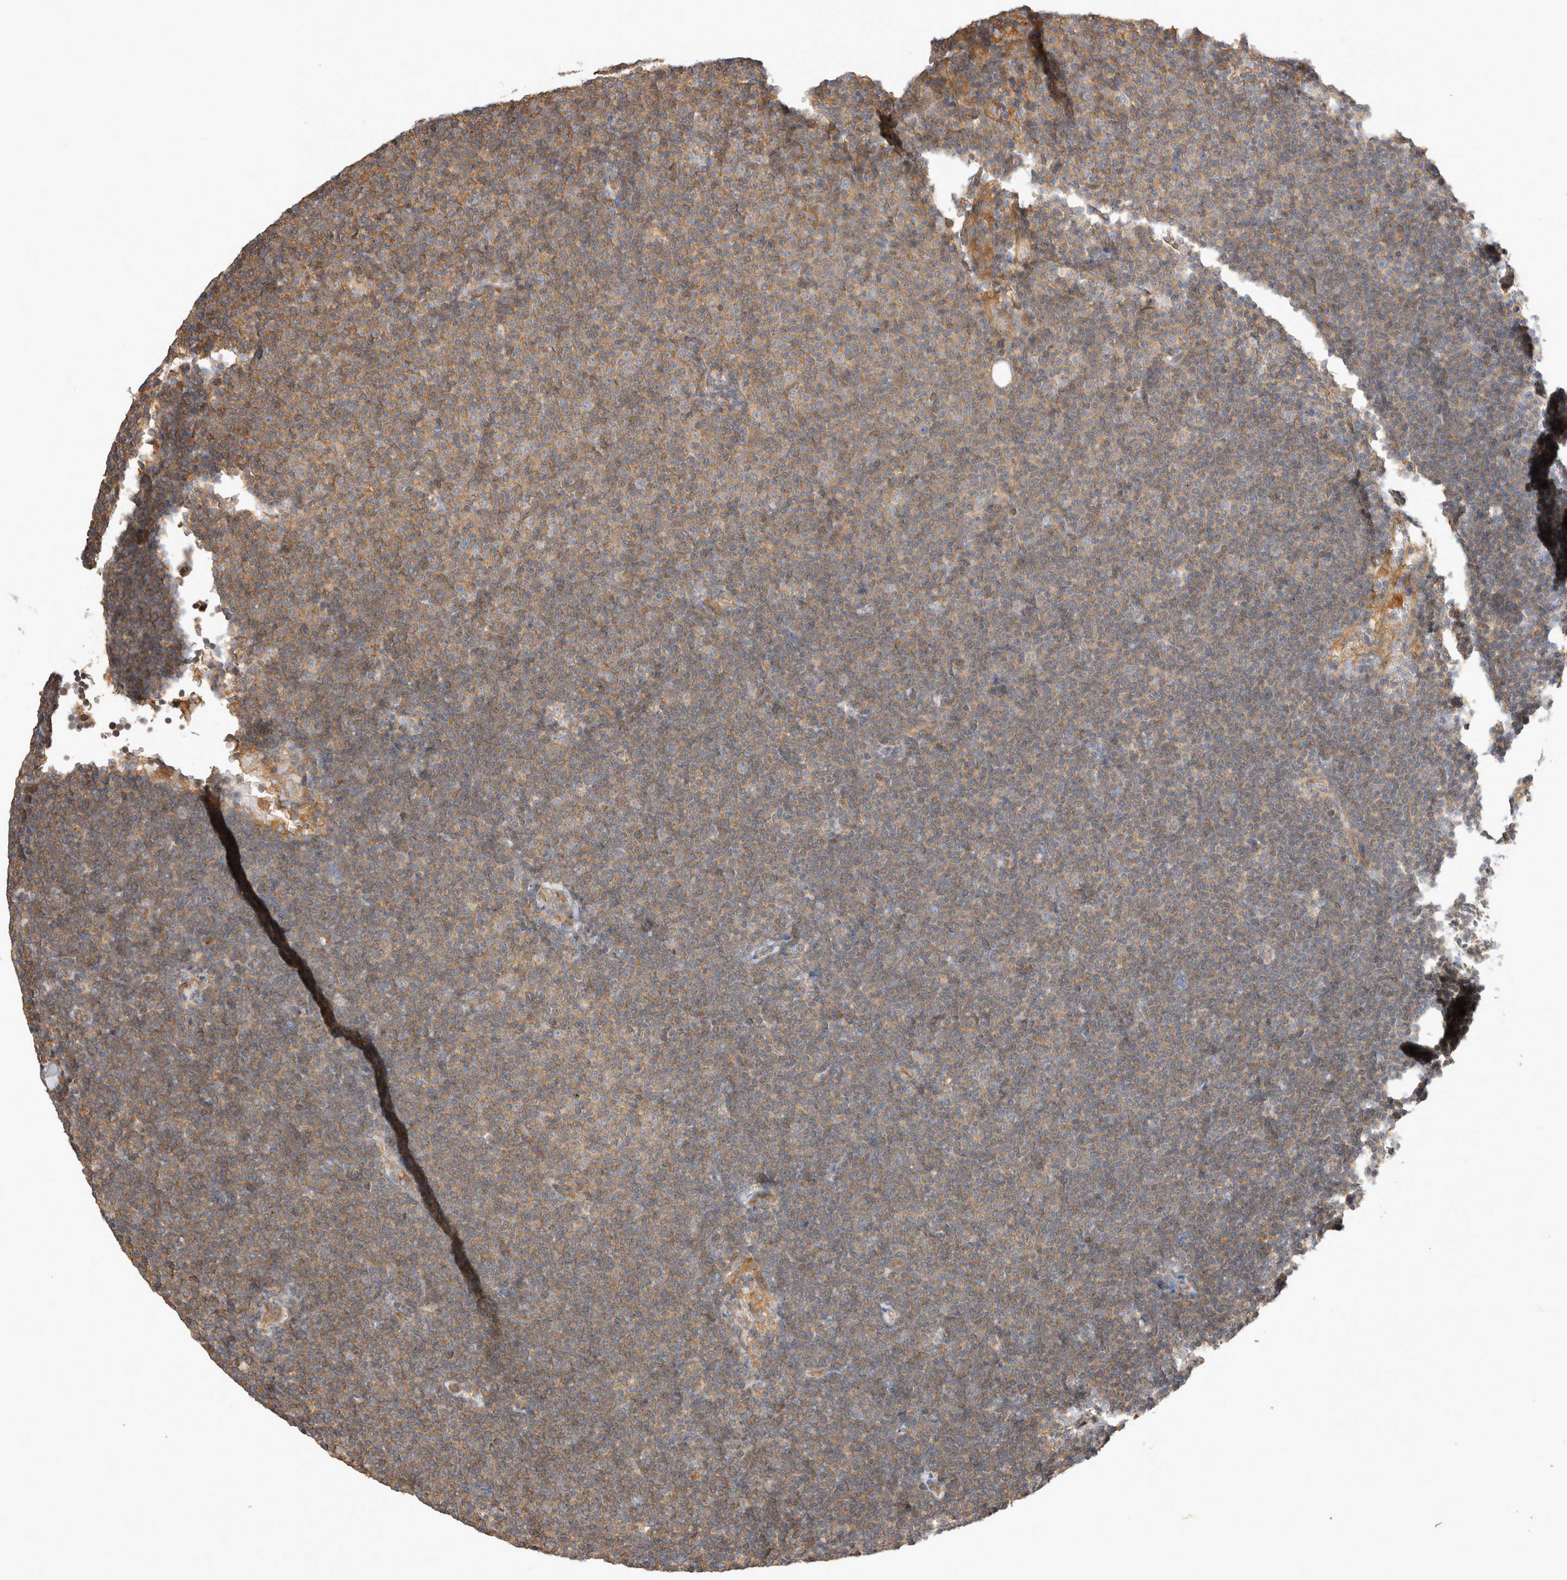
{"staining": {"intensity": "weak", "quantity": "25%-75%", "location": "cytoplasmic/membranous"}, "tissue": "lymphoma", "cell_type": "Tumor cells", "image_type": "cancer", "snomed": [{"axis": "morphology", "description": "Malignant lymphoma, non-Hodgkin's type, Low grade"}, {"axis": "topography", "description": "Lymph node"}], "caption": "Protein expression analysis of malignant lymphoma, non-Hodgkin's type (low-grade) shows weak cytoplasmic/membranous expression in approximately 25%-75% of tumor cells.", "gene": "CHMP6", "patient": {"sex": "female", "age": 53}}